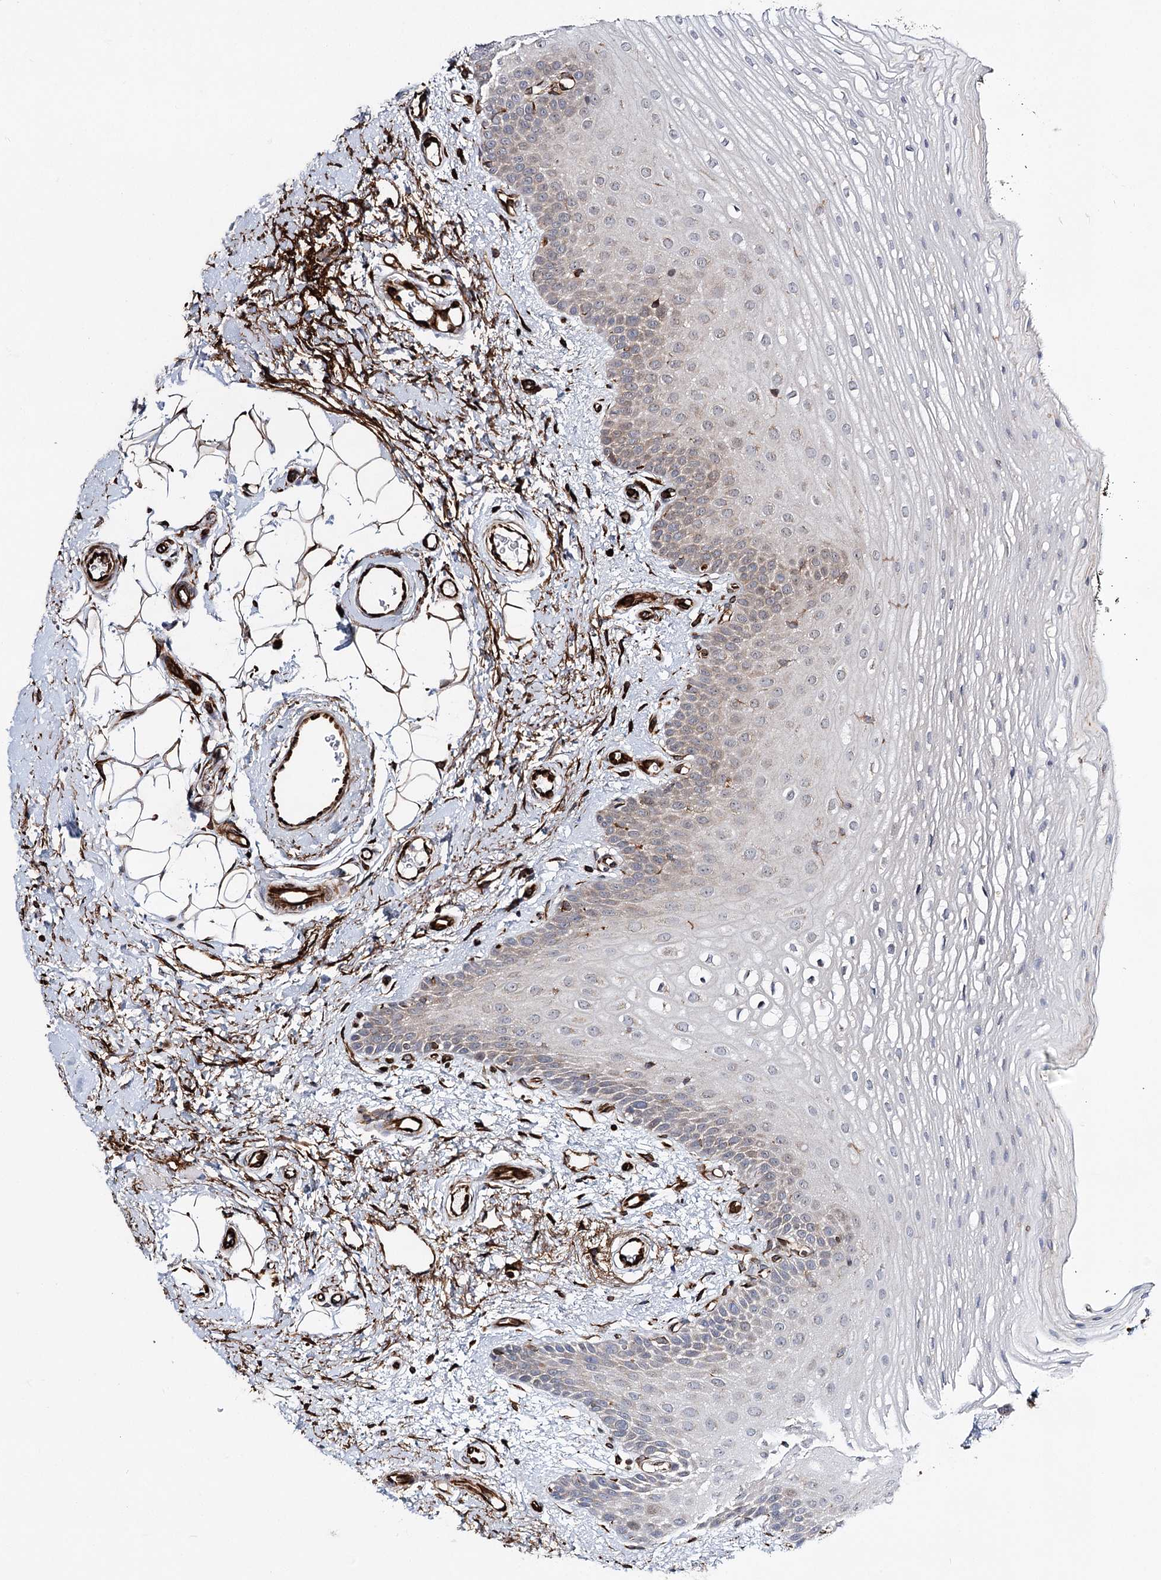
{"staining": {"intensity": "weak", "quantity": "25%-75%", "location": "cytoplasmic/membranous"}, "tissue": "oral mucosa", "cell_type": "Squamous epithelial cells", "image_type": "normal", "snomed": [{"axis": "morphology", "description": "No evidence of malignacy"}, {"axis": "topography", "description": "Oral tissue"}, {"axis": "topography", "description": "Head-Neck"}], "caption": "A photomicrograph of human oral mucosa stained for a protein exhibits weak cytoplasmic/membranous brown staining in squamous epithelial cells.", "gene": "DPEP2", "patient": {"sex": "male", "age": 68}}